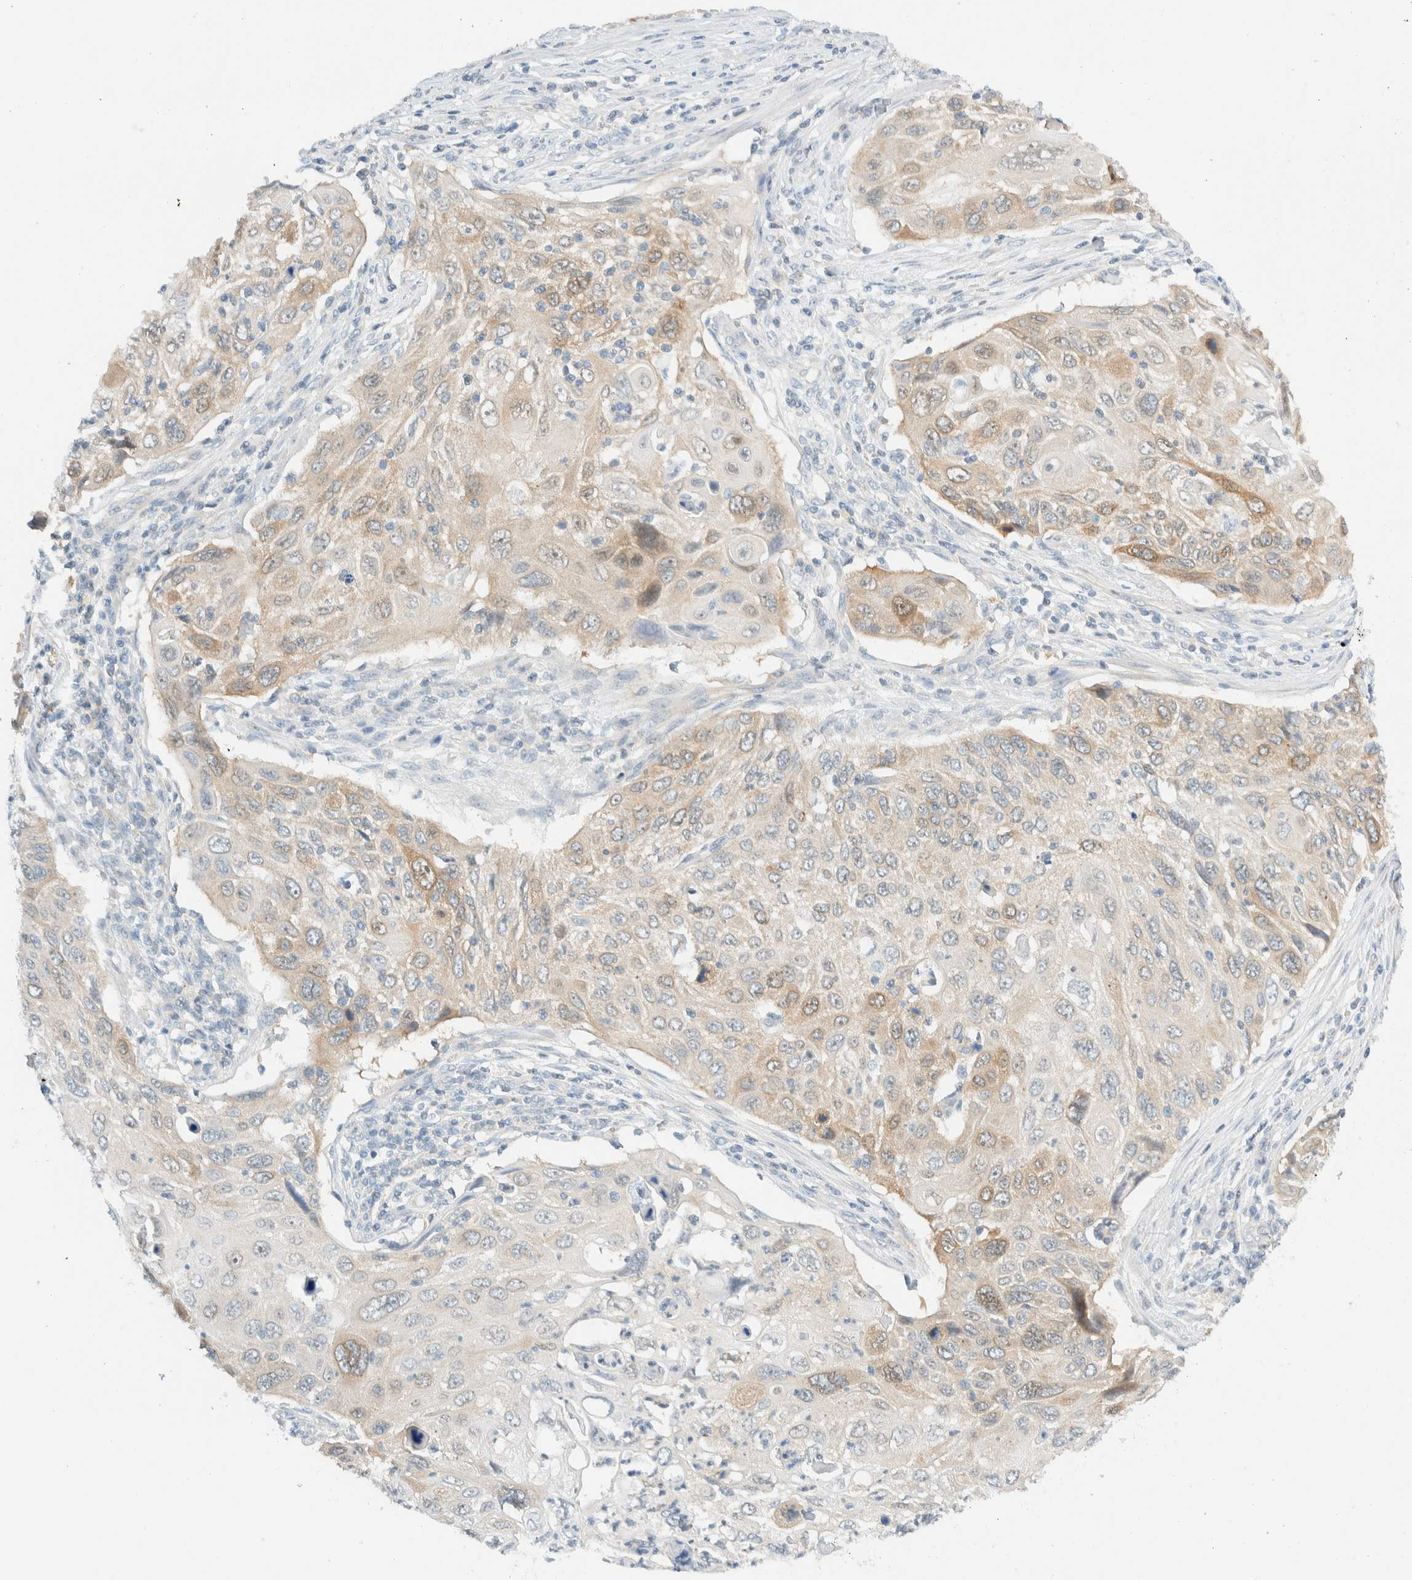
{"staining": {"intensity": "moderate", "quantity": "25%-75%", "location": "cytoplasmic/membranous"}, "tissue": "cervical cancer", "cell_type": "Tumor cells", "image_type": "cancer", "snomed": [{"axis": "morphology", "description": "Squamous cell carcinoma, NOS"}, {"axis": "topography", "description": "Cervix"}], "caption": "IHC micrograph of human cervical squamous cell carcinoma stained for a protein (brown), which reveals medium levels of moderate cytoplasmic/membranous staining in approximately 25%-75% of tumor cells.", "gene": "NDE1", "patient": {"sex": "female", "age": 70}}